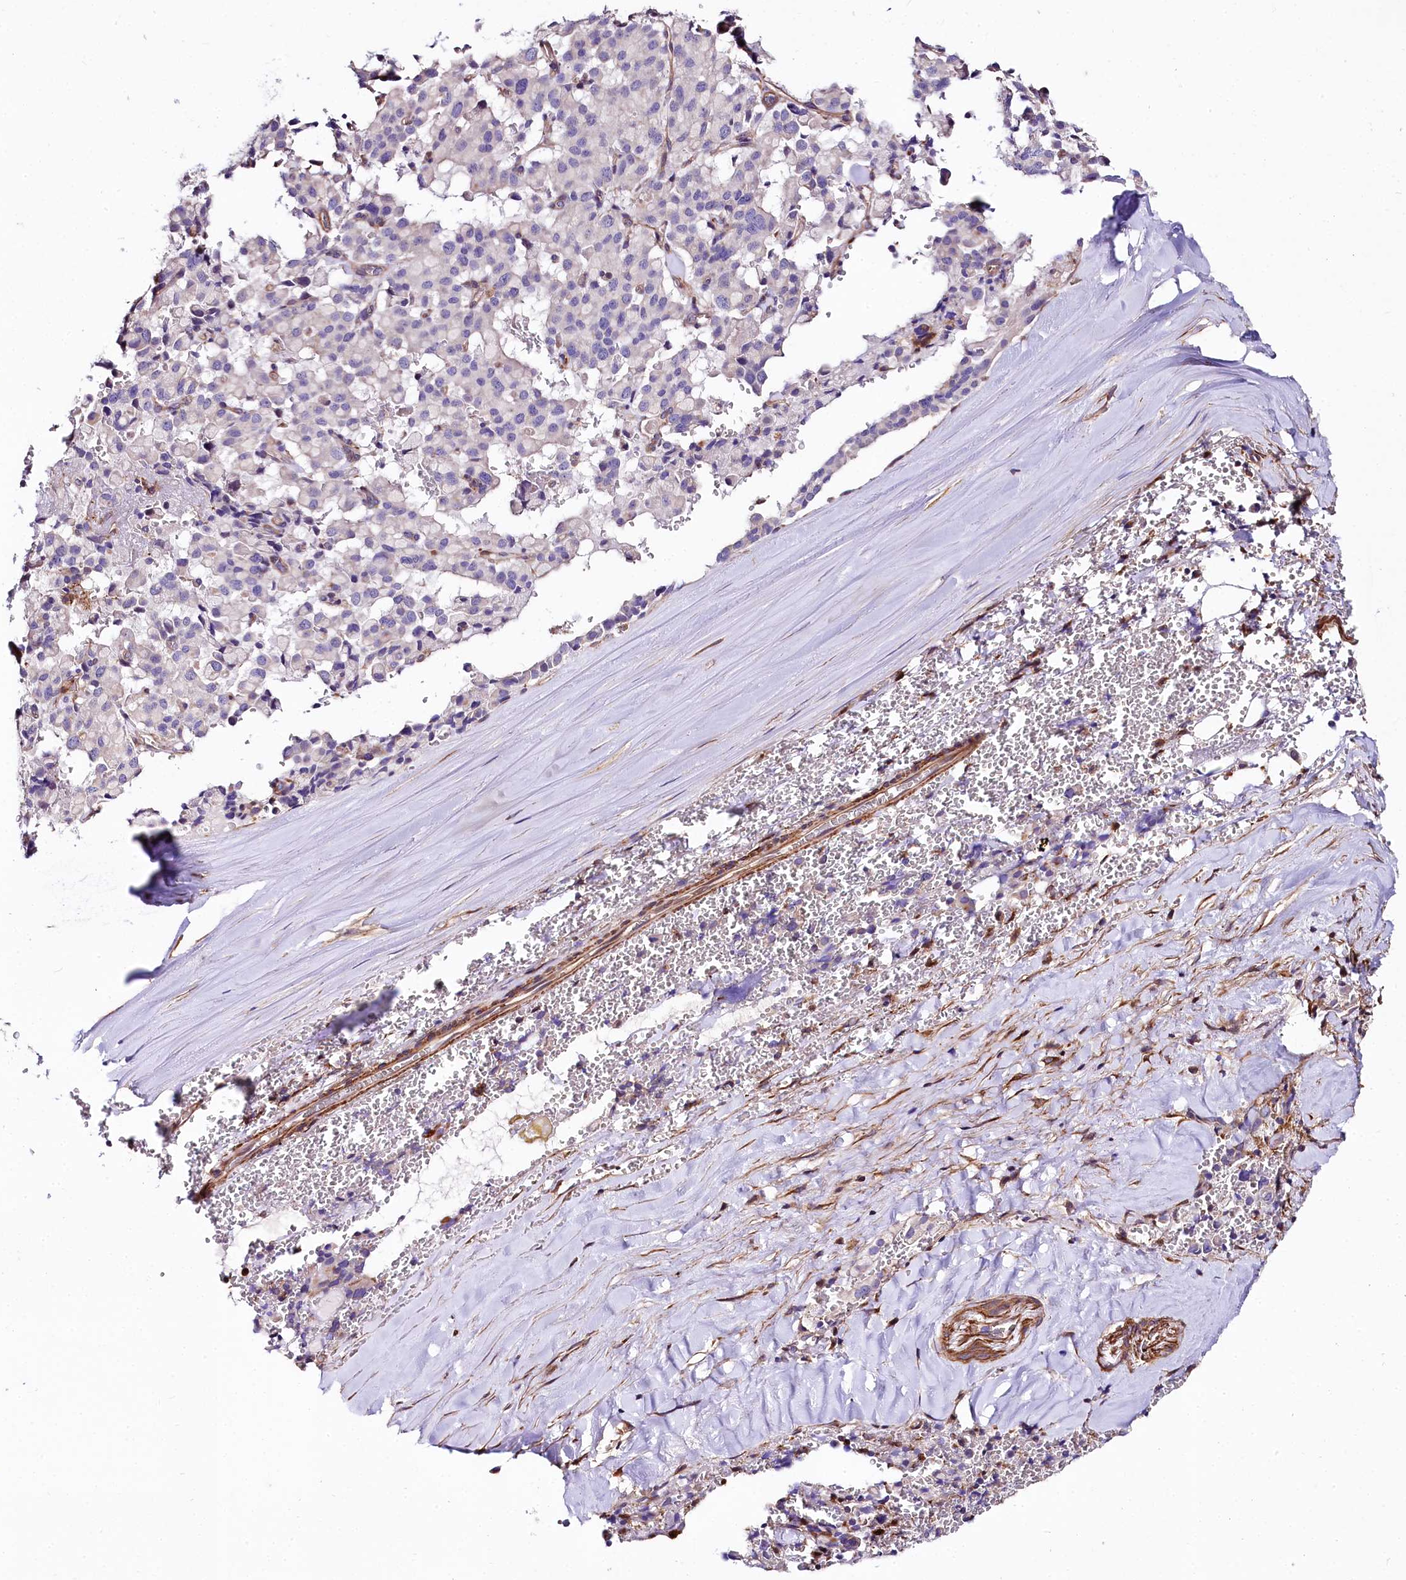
{"staining": {"intensity": "negative", "quantity": "none", "location": "none"}, "tissue": "pancreatic cancer", "cell_type": "Tumor cells", "image_type": "cancer", "snomed": [{"axis": "morphology", "description": "Adenocarcinoma, NOS"}, {"axis": "topography", "description": "Pancreas"}], "caption": "High magnification brightfield microscopy of pancreatic adenocarcinoma stained with DAB (3,3'-diaminobenzidine) (brown) and counterstained with hematoxylin (blue): tumor cells show no significant positivity.", "gene": "FCHSD2", "patient": {"sex": "male", "age": 65}}